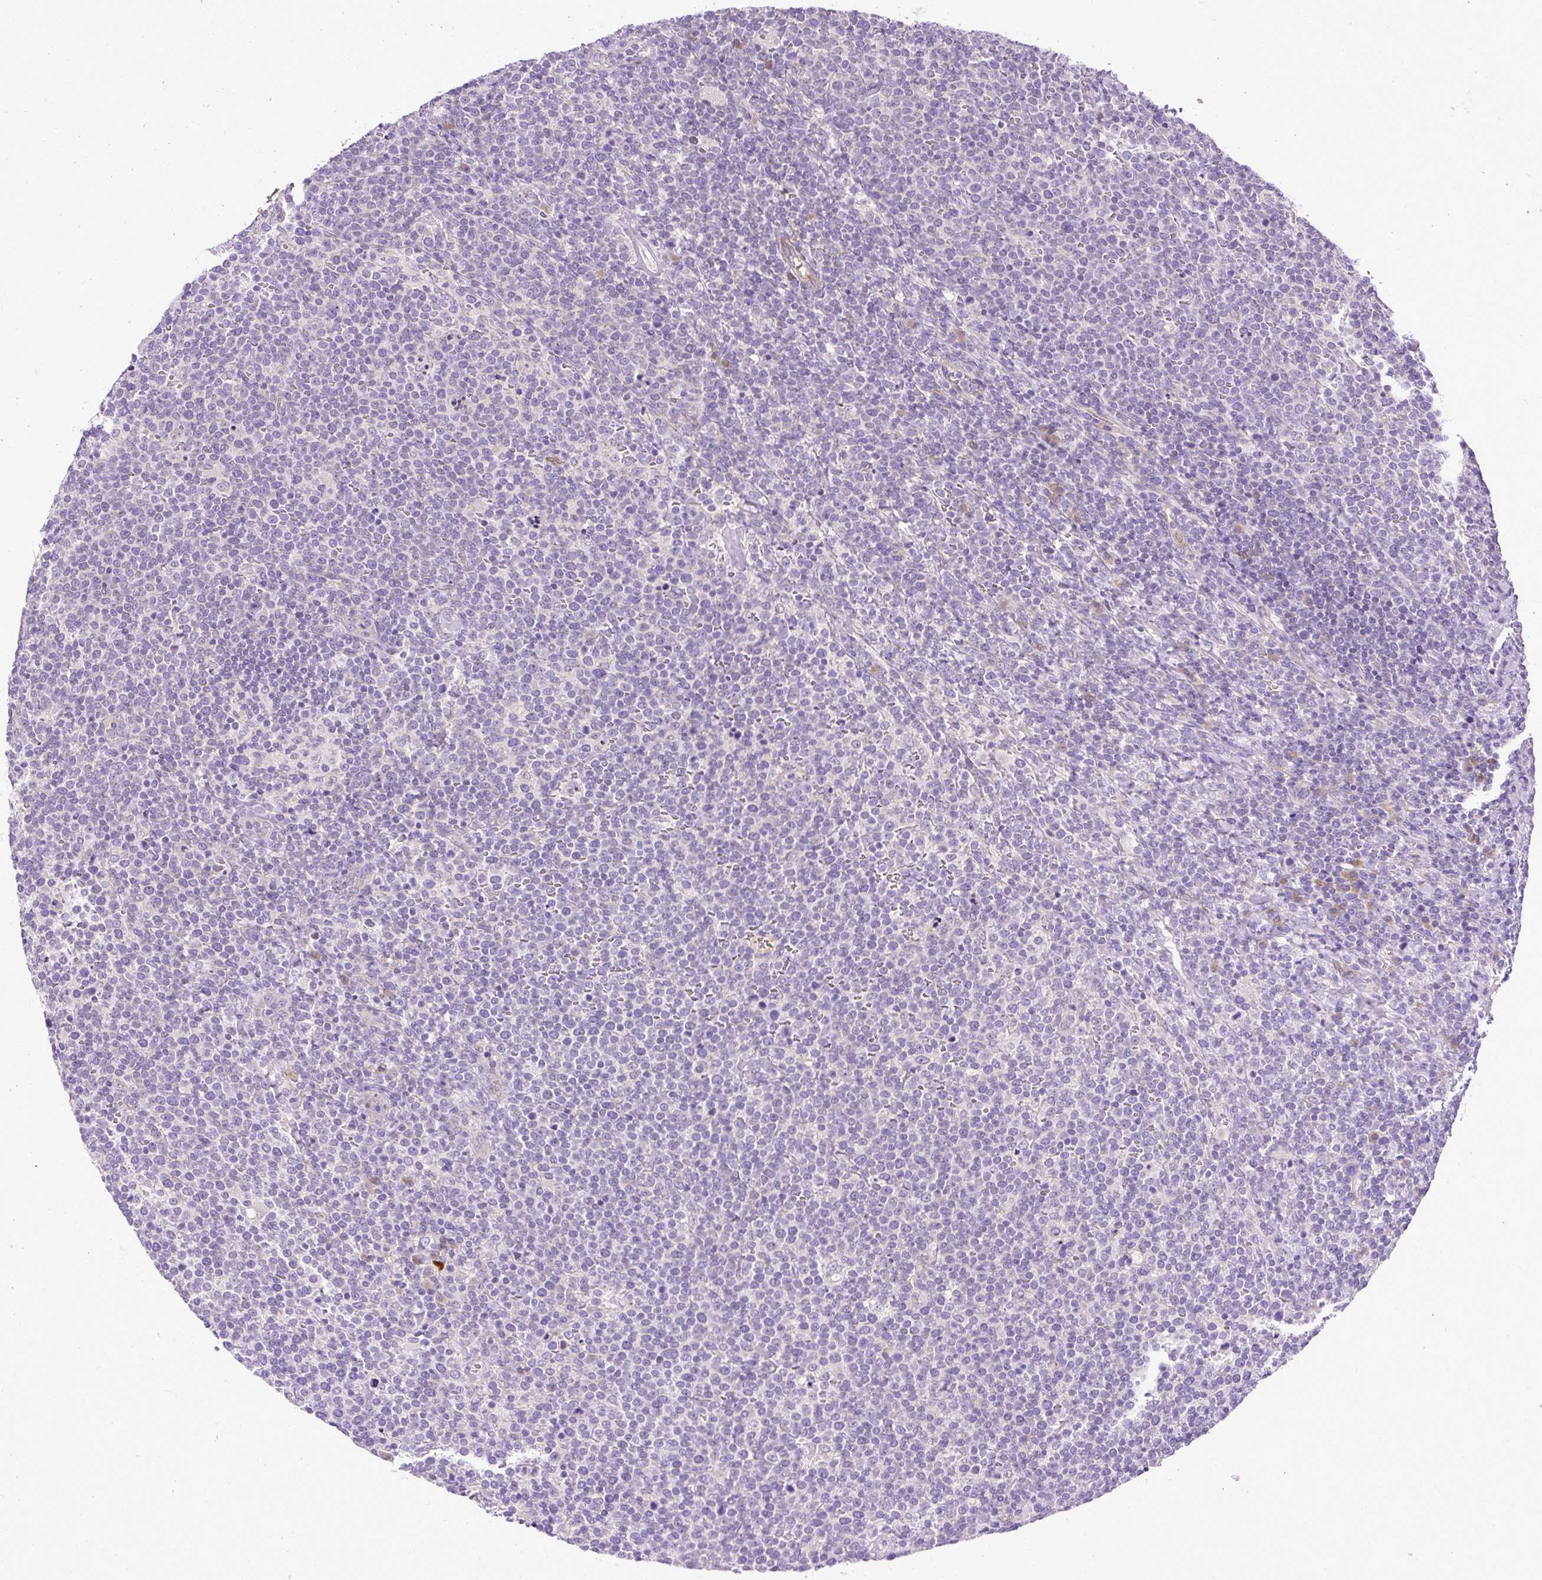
{"staining": {"intensity": "negative", "quantity": "none", "location": "none"}, "tissue": "lymphoma", "cell_type": "Tumor cells", "image_type": "cancer", "snomed": [{"axis": "morphology", "description": "Malignant lymphoma, non-Hodgkin's type, High grade"}, {"axis": "topography", "description": "Lymph node"}], "caption": "A high-resolution micrograph shows immunohistochemistry (IHC) staining of lymphoma, which reveals no significant positivity in tumor cells.", "gene": "FAM149A", "patient": {"sex": "male", "age": 61}}